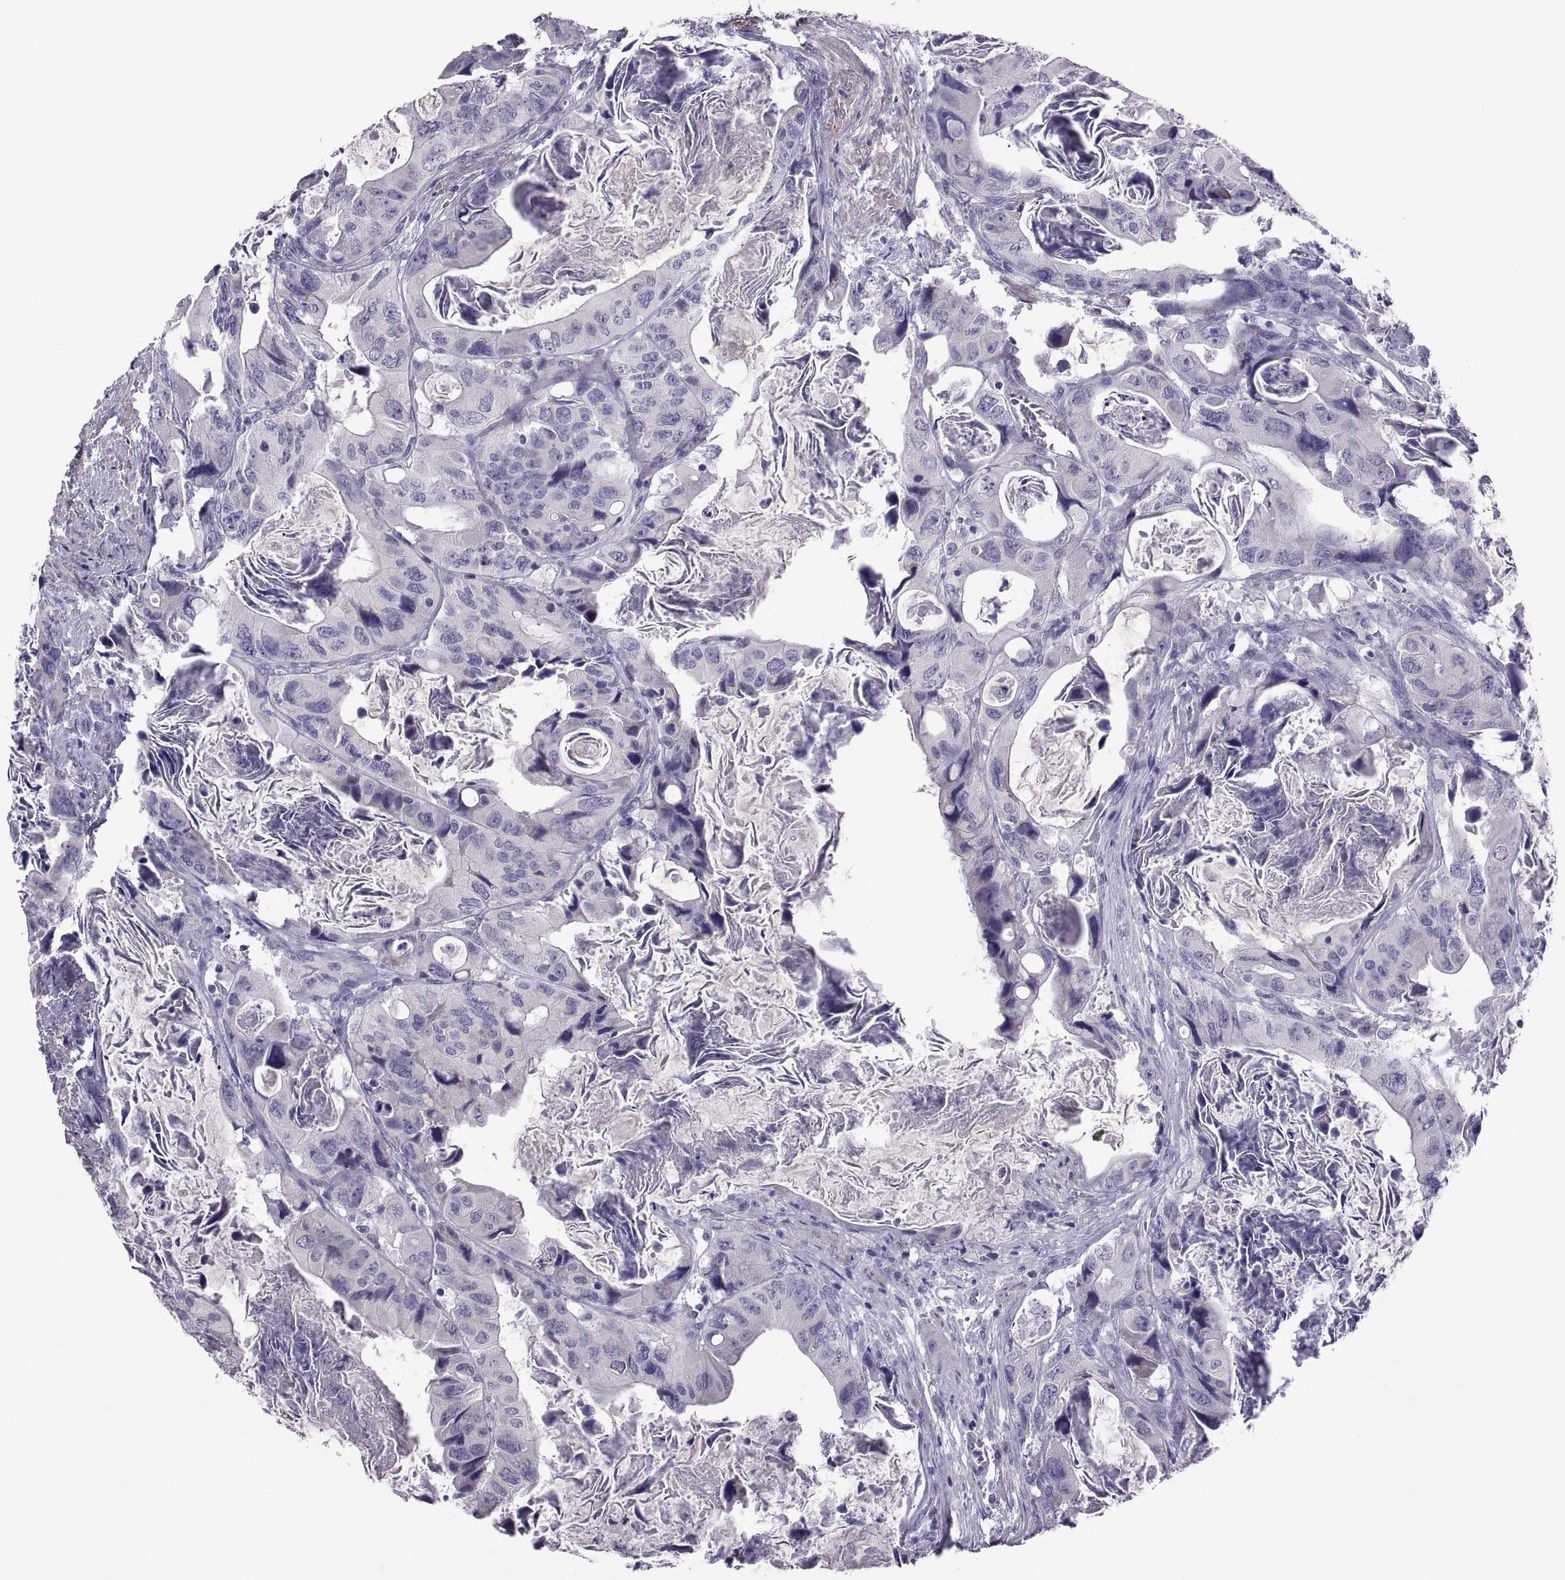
{"staining": {"intensity": "negative", "quantity": "none", "location": "none"}, "tissue": "colorectal cancer", "cell_type": "Tumor cells", "image_type": "cancer", "snomed": [{"axis": "morphology", "description": "Adenocarcinoma, NOS"}, {"axis": "topography", "description": "Rectum"}], "caption": "Immunohistochemical staining of adenocarcinoma (colorectal) displays no significant positivity in tumor cells. The staining is performed using DAB brown chromogen with nuclei counter-stained in using hematoxylin.", "gene": "IGSF1", "patient": {"sex": "male", "age": 64}}